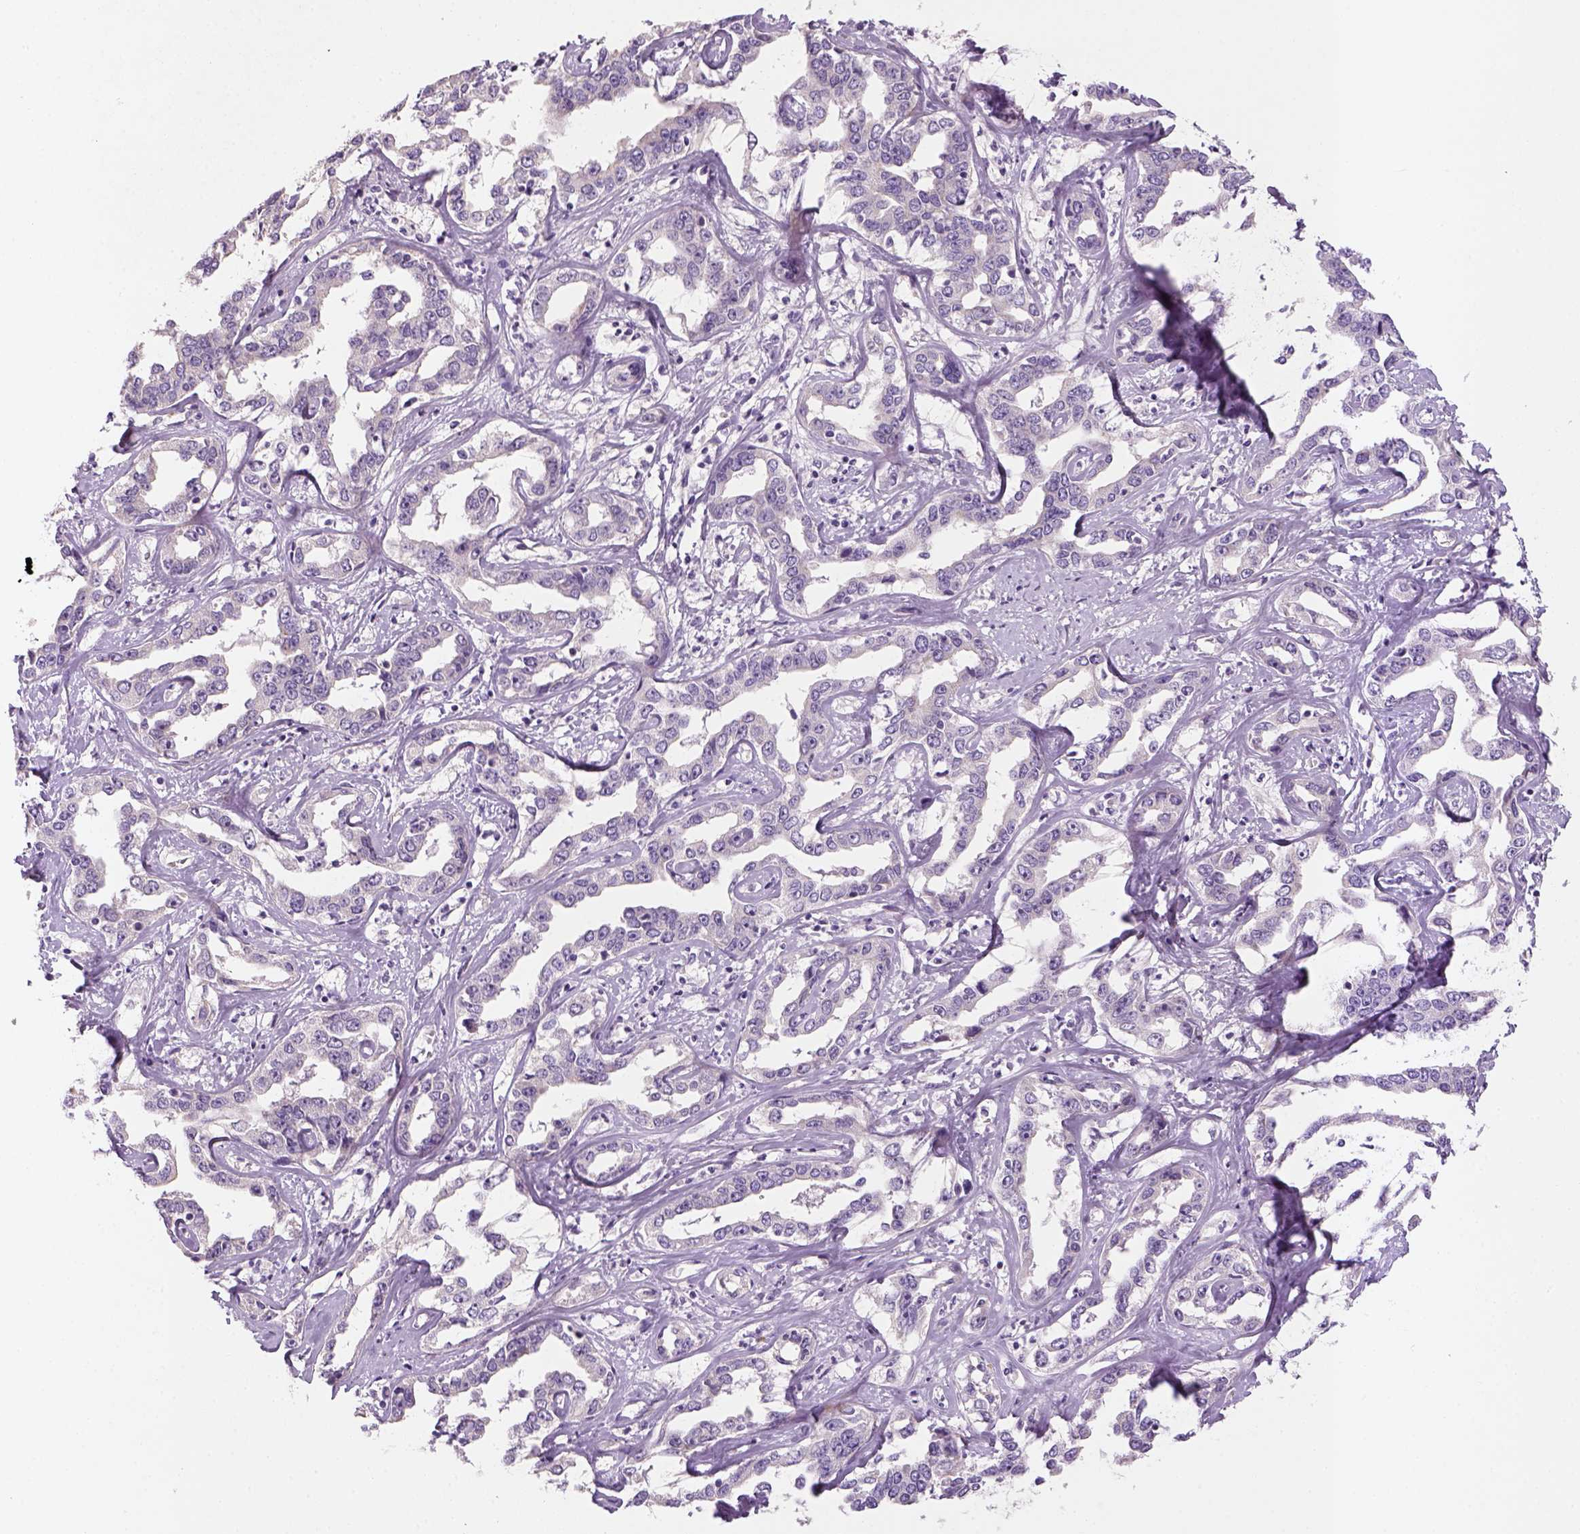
{"staining": {"intensity": "negative", "quantity": "none", "location": "none"}, "tissue": "liver cancer", "cell_type": "Tumor cells", "image_type": "cancer", "snomed": [{"axis": "morphology", "description": "Cholangiocarcinoma"}, {"axis": "topography", "description": "Liver"}], "caption": "Immunohistochemistry of human liver cancer (cholangiocarcinoma) displays no staining in tumor cells.", "gene": "NUDT6", "patient": {"sex": "male", "age": 59}}